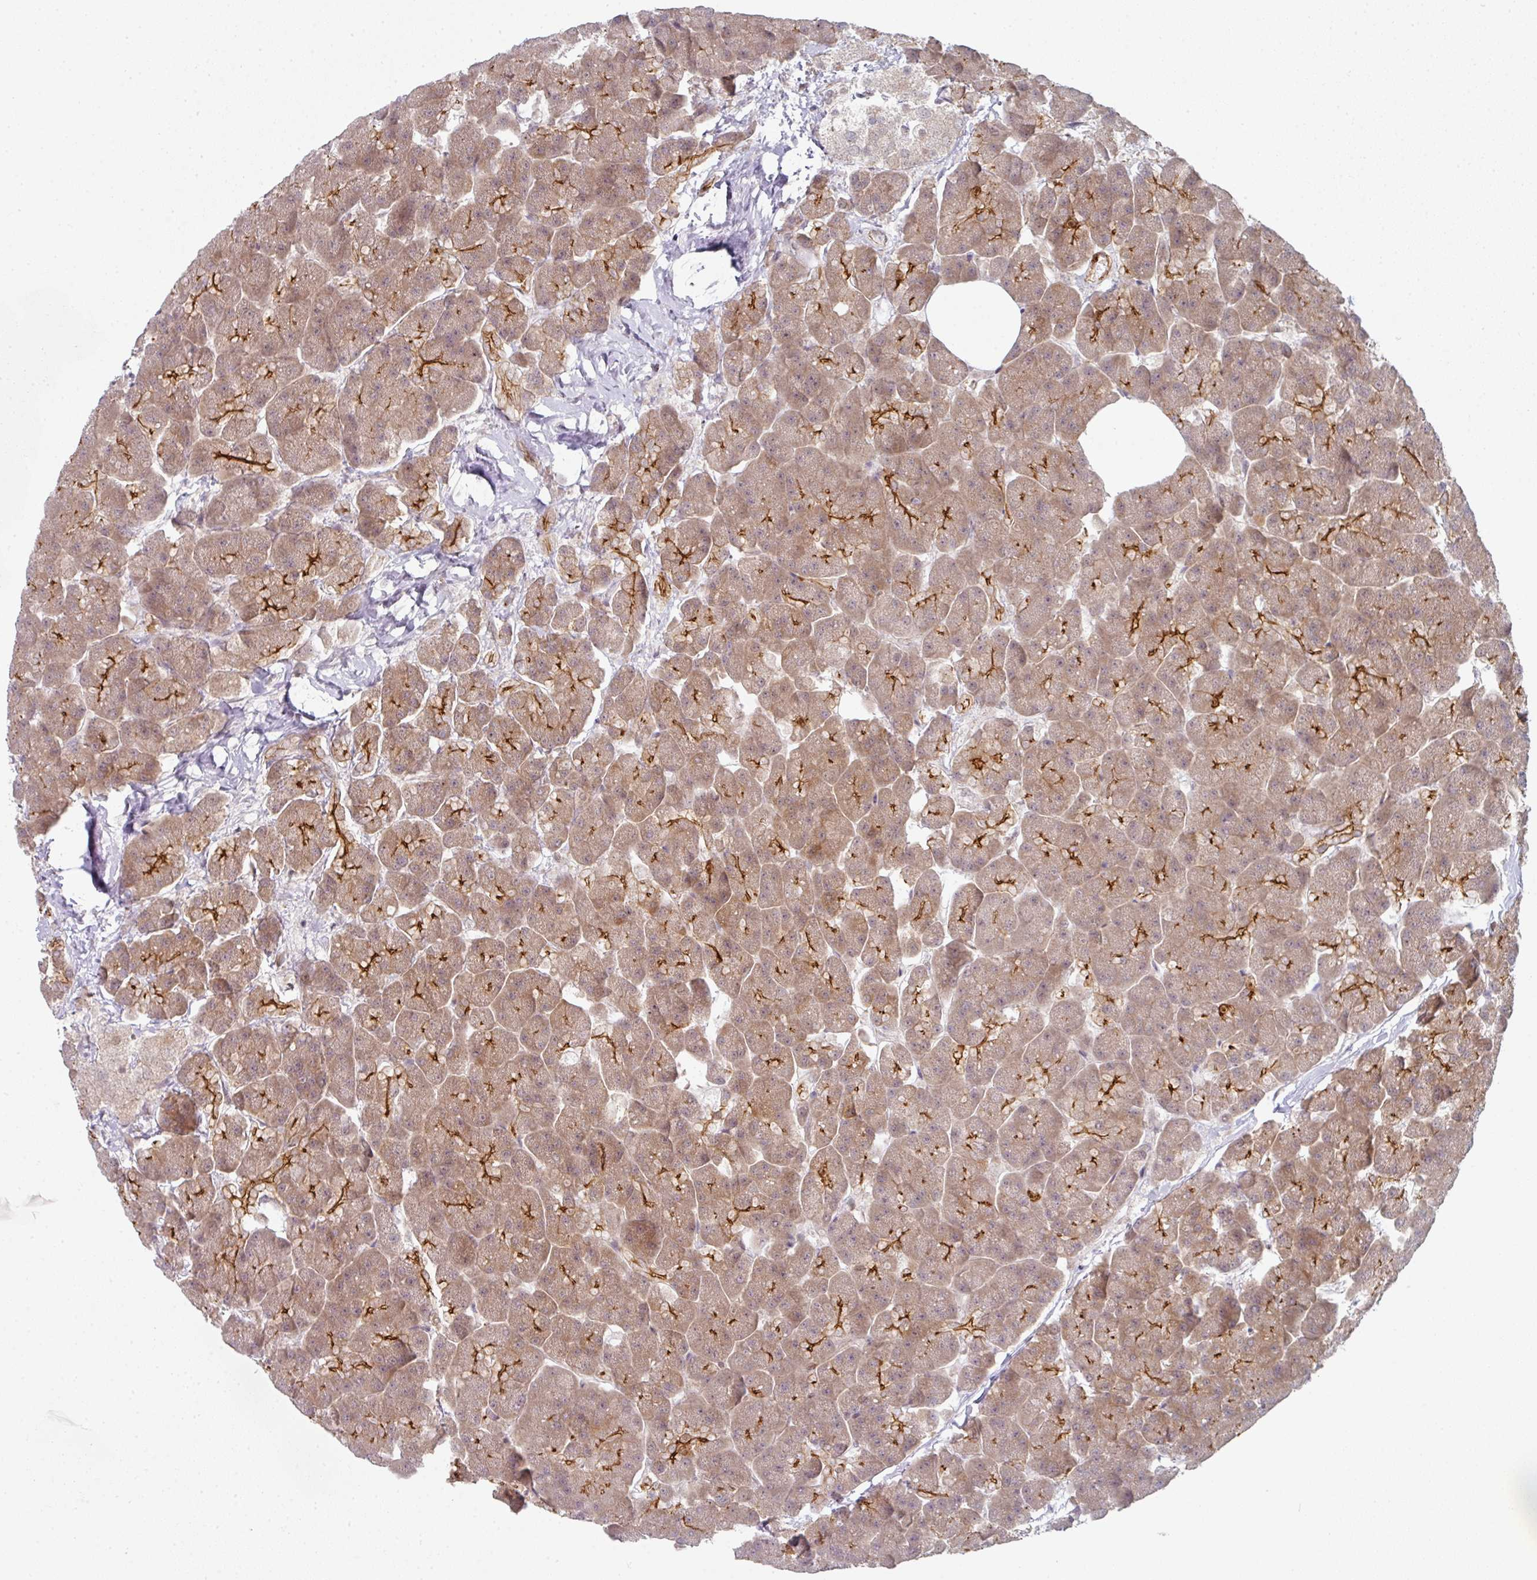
{"staining": {"intensity": "weak", "quantity": ">75%", "location": "cytoplasmic/membranous"}, "tissue": "pancreas", "cell_type": "Exocrine glandular cells", "image_type": "normal", "snomed": [{"axis": "morphology", "description": "Normal tissue, NOS"}, {"axis": "topography", "description": "Pancreas"}, {"axis": "topography", "description": "Peripheral nerve tissue"}], "caption": "Immunohistochemistry (IHC) of unremarkable pancreas exhibits low levels of weak cytoplasmic/membranous positivity in about >75% of exocrine glandular cells.", "gene": "TMCC1", "patient": {"sex": "male", "age": 54}}